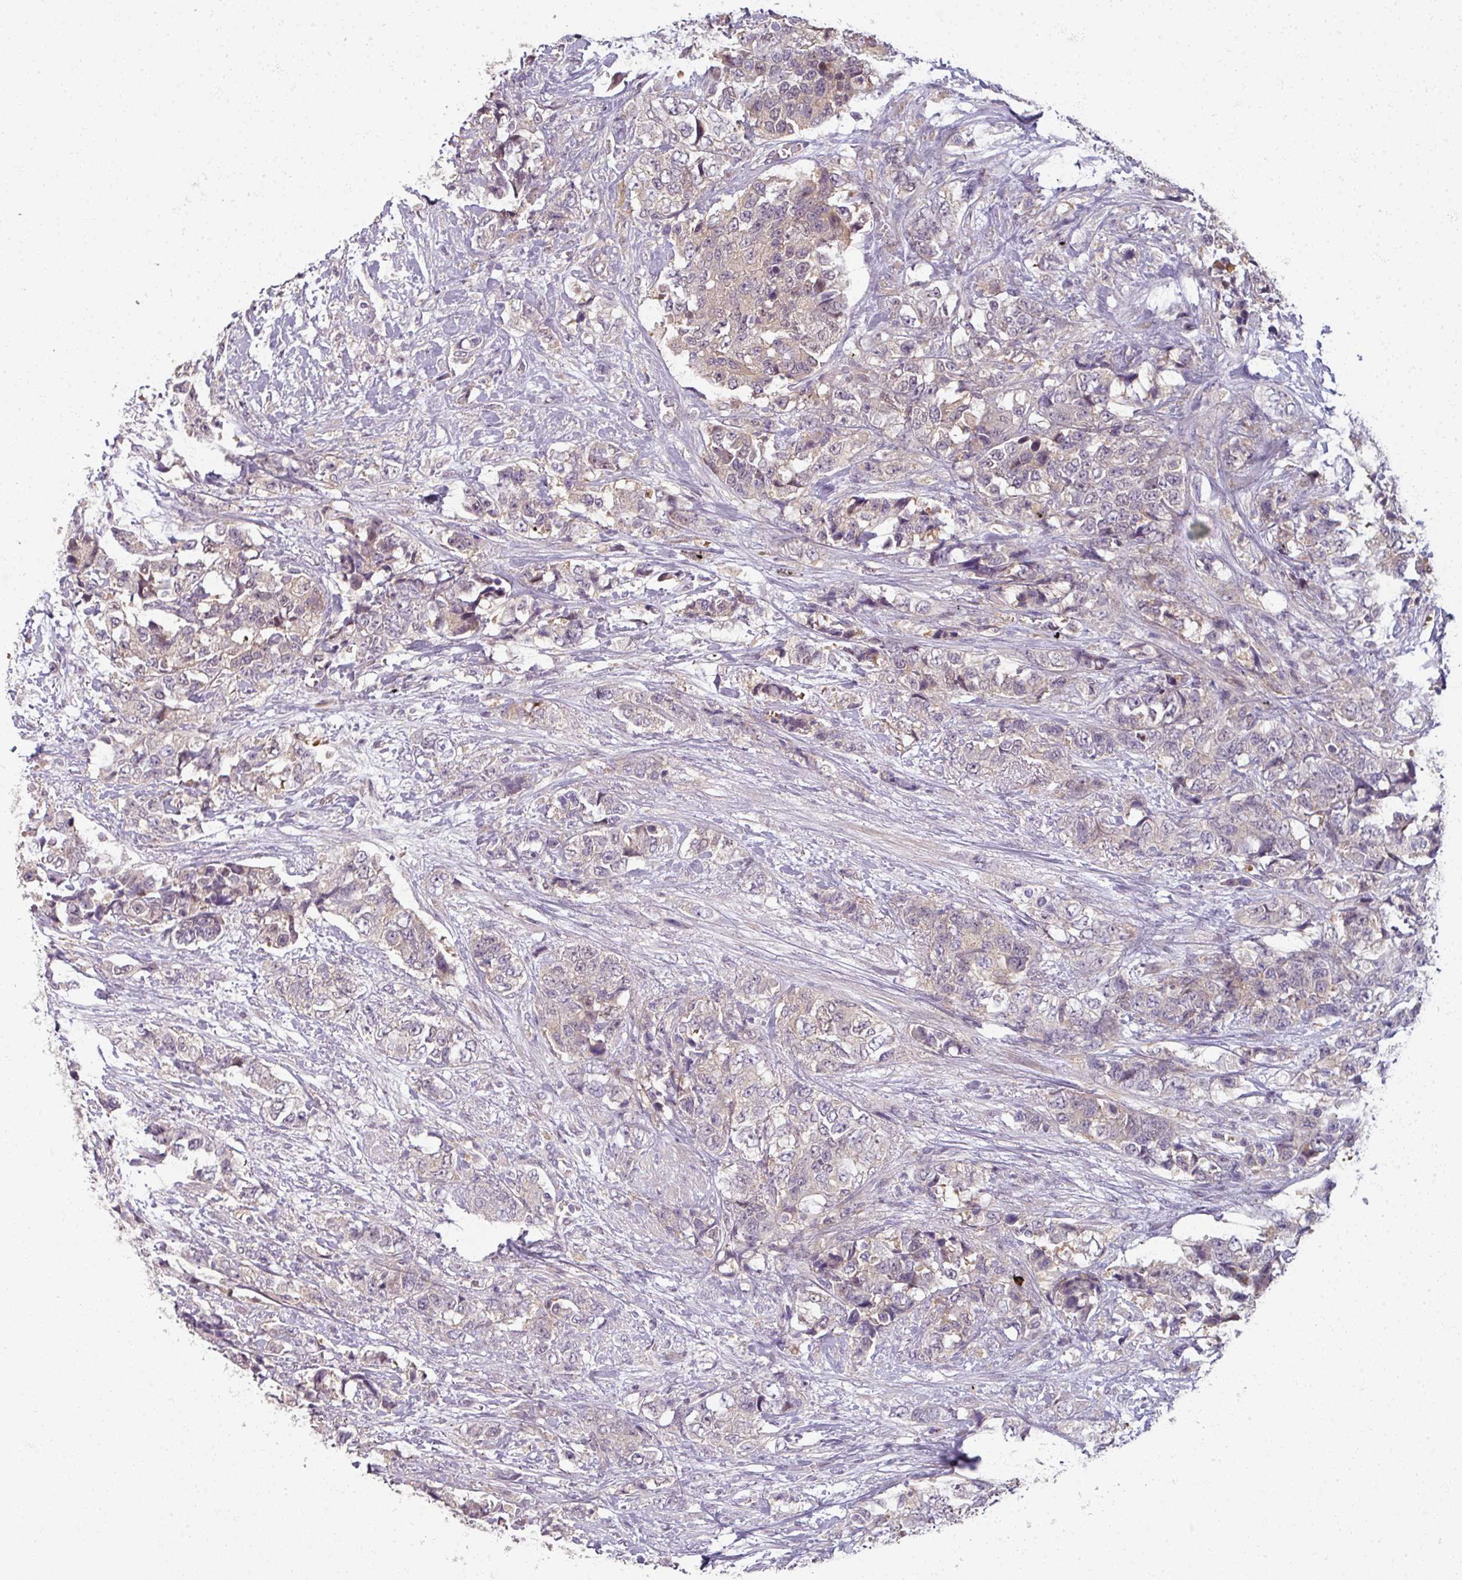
{"staining": {"intensity": "weak", "quantity": "25%-75%", "location": "cytoplasmic/membranous"}, "tissue": "urothelial cancer", "cell_type": "Tumor cells", "image_type": "cancer", "snomed": [{"axis": "morphology", "description": "Urothelial carcinoma, High grade"}, {"axis": "topography", "description": "Urinary bladder"}], "caption": "This micrograph reveals high-grade urothelial carcinoma stained with immunohistochemistry to label a protein in brown. The cytoplasmic/membranous of tumor cells show weak positivity for the protein. Nuclei are counter-stained blue.", "gene": "MYMK", "patient": {"sex": "female", "age": 78}}